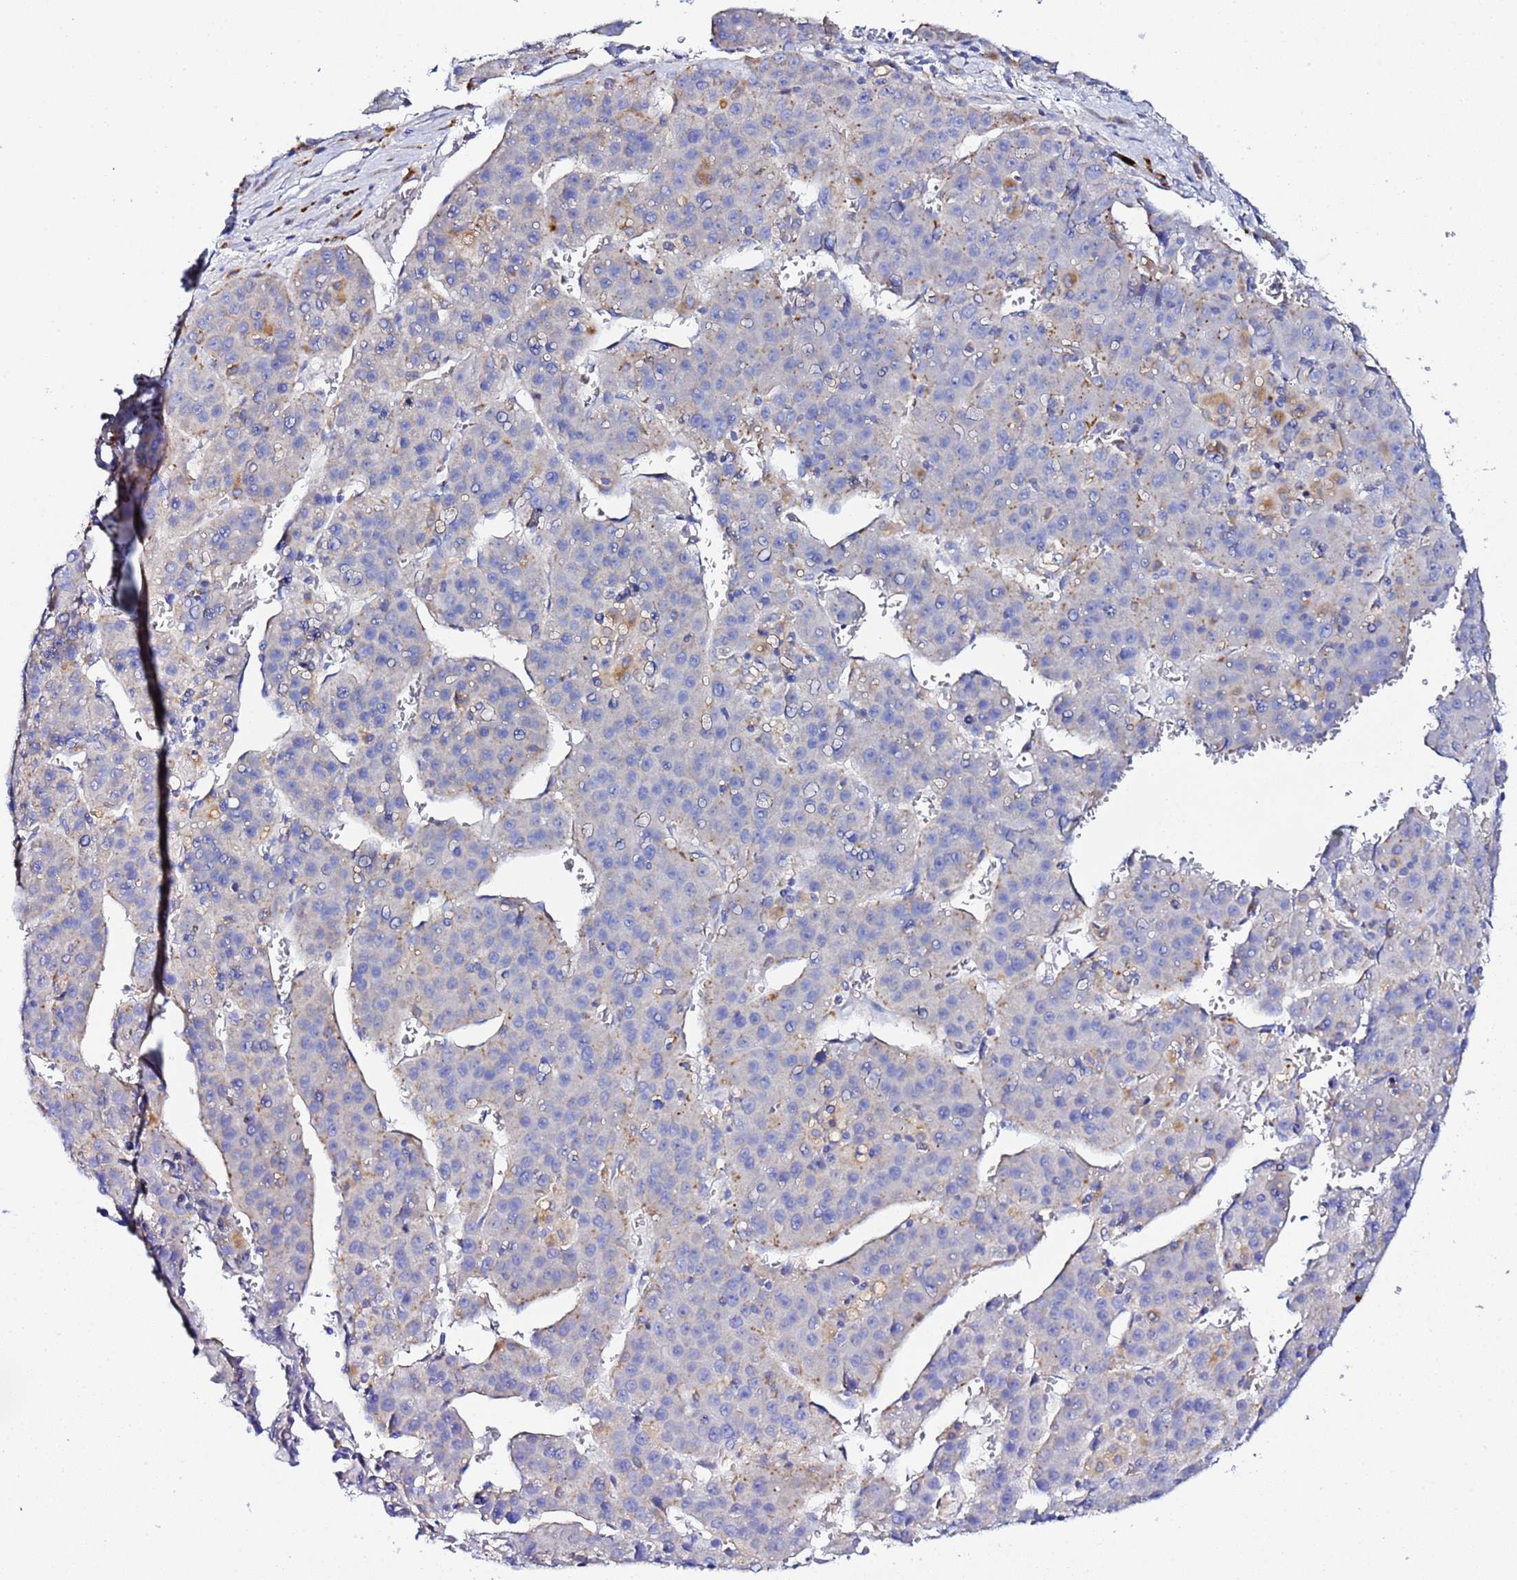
{"staining": {"intensity": "moderate", "quantity": "<25%", "location": "cytoplasmic/membranous"}, "tissue": "liver cancer", "cell_type": "Tumor cells", "image_type": "cancer", "snomed": [{"axis": "morphology", "description": "Carcinoma, Hepatocellular, NOS"}, {"axis": "topography", "description": "Liver"}], "caption": "Approximately <25% of tumor cells in hepatocellular carcinoma (liver) exhibit moderate cytoplasmic/membranous protein staining as visualized by brown immunohistochemical staining.", "gene": "VTI1B", "patient": {"sex": "female", "age": 53}}